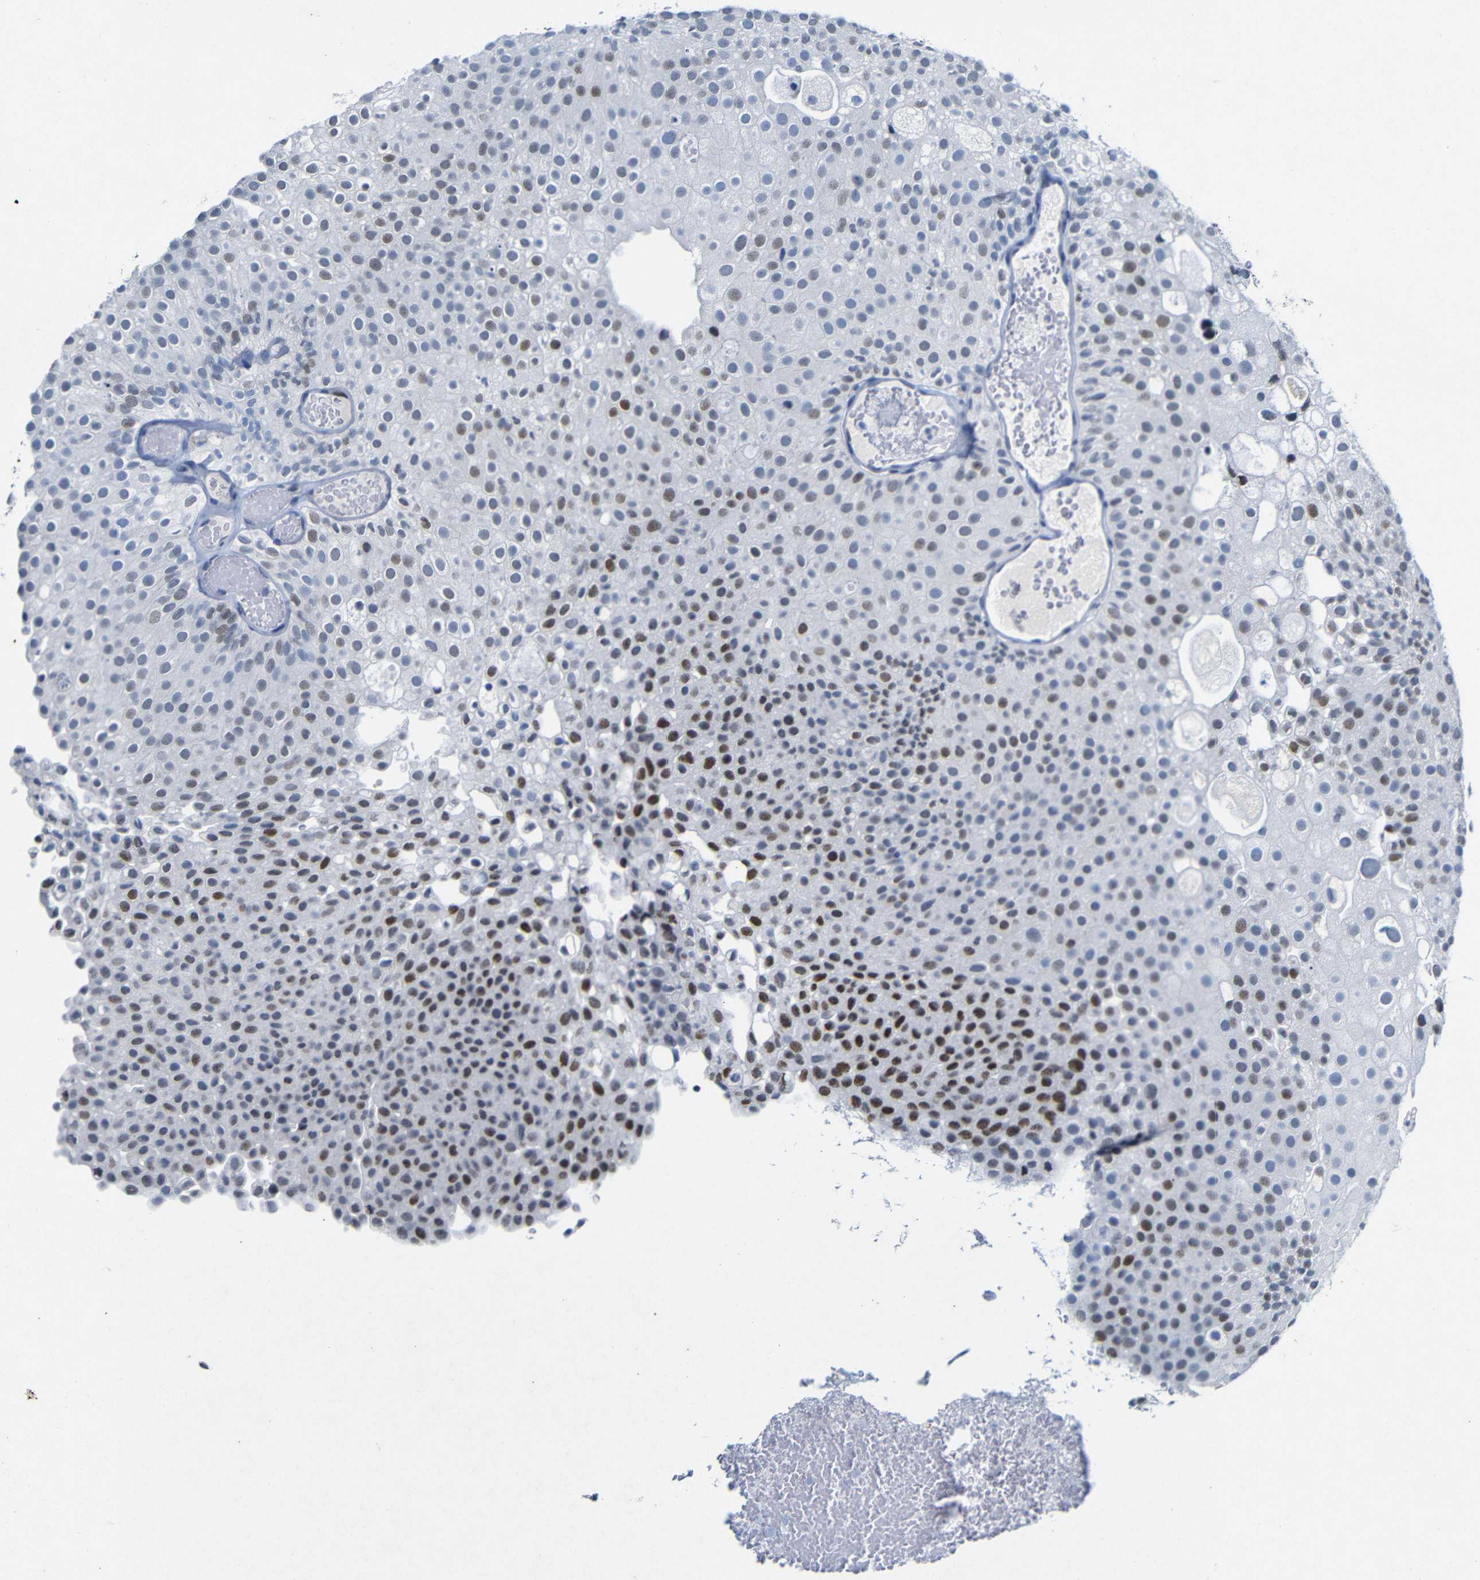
{"staining": {"intensity": "moderate", "quantity": "25%-75%", "location": "nuclear"}, "tissue": "urothelial cancer", "cell_type": "Tumor cells", "image_type": "cancer", "snomed": [{"axis": "morphology", "description": "Urothelial carcinoma, Low grade"}, {"axis": "topography", "description": "Urinary bladder"}], "caption": "Protein analysis of low-grade urothelial carcinoma tissue exhibits moderate nuclear positivity in approximately 25%-75% of tumor cells. (DAB (3,3'-diaminobenzidine) IHC with brightfield microscopy, high magnification).", "gene": "FOSL2", "patient": {"sex": "male", "age": 78}}